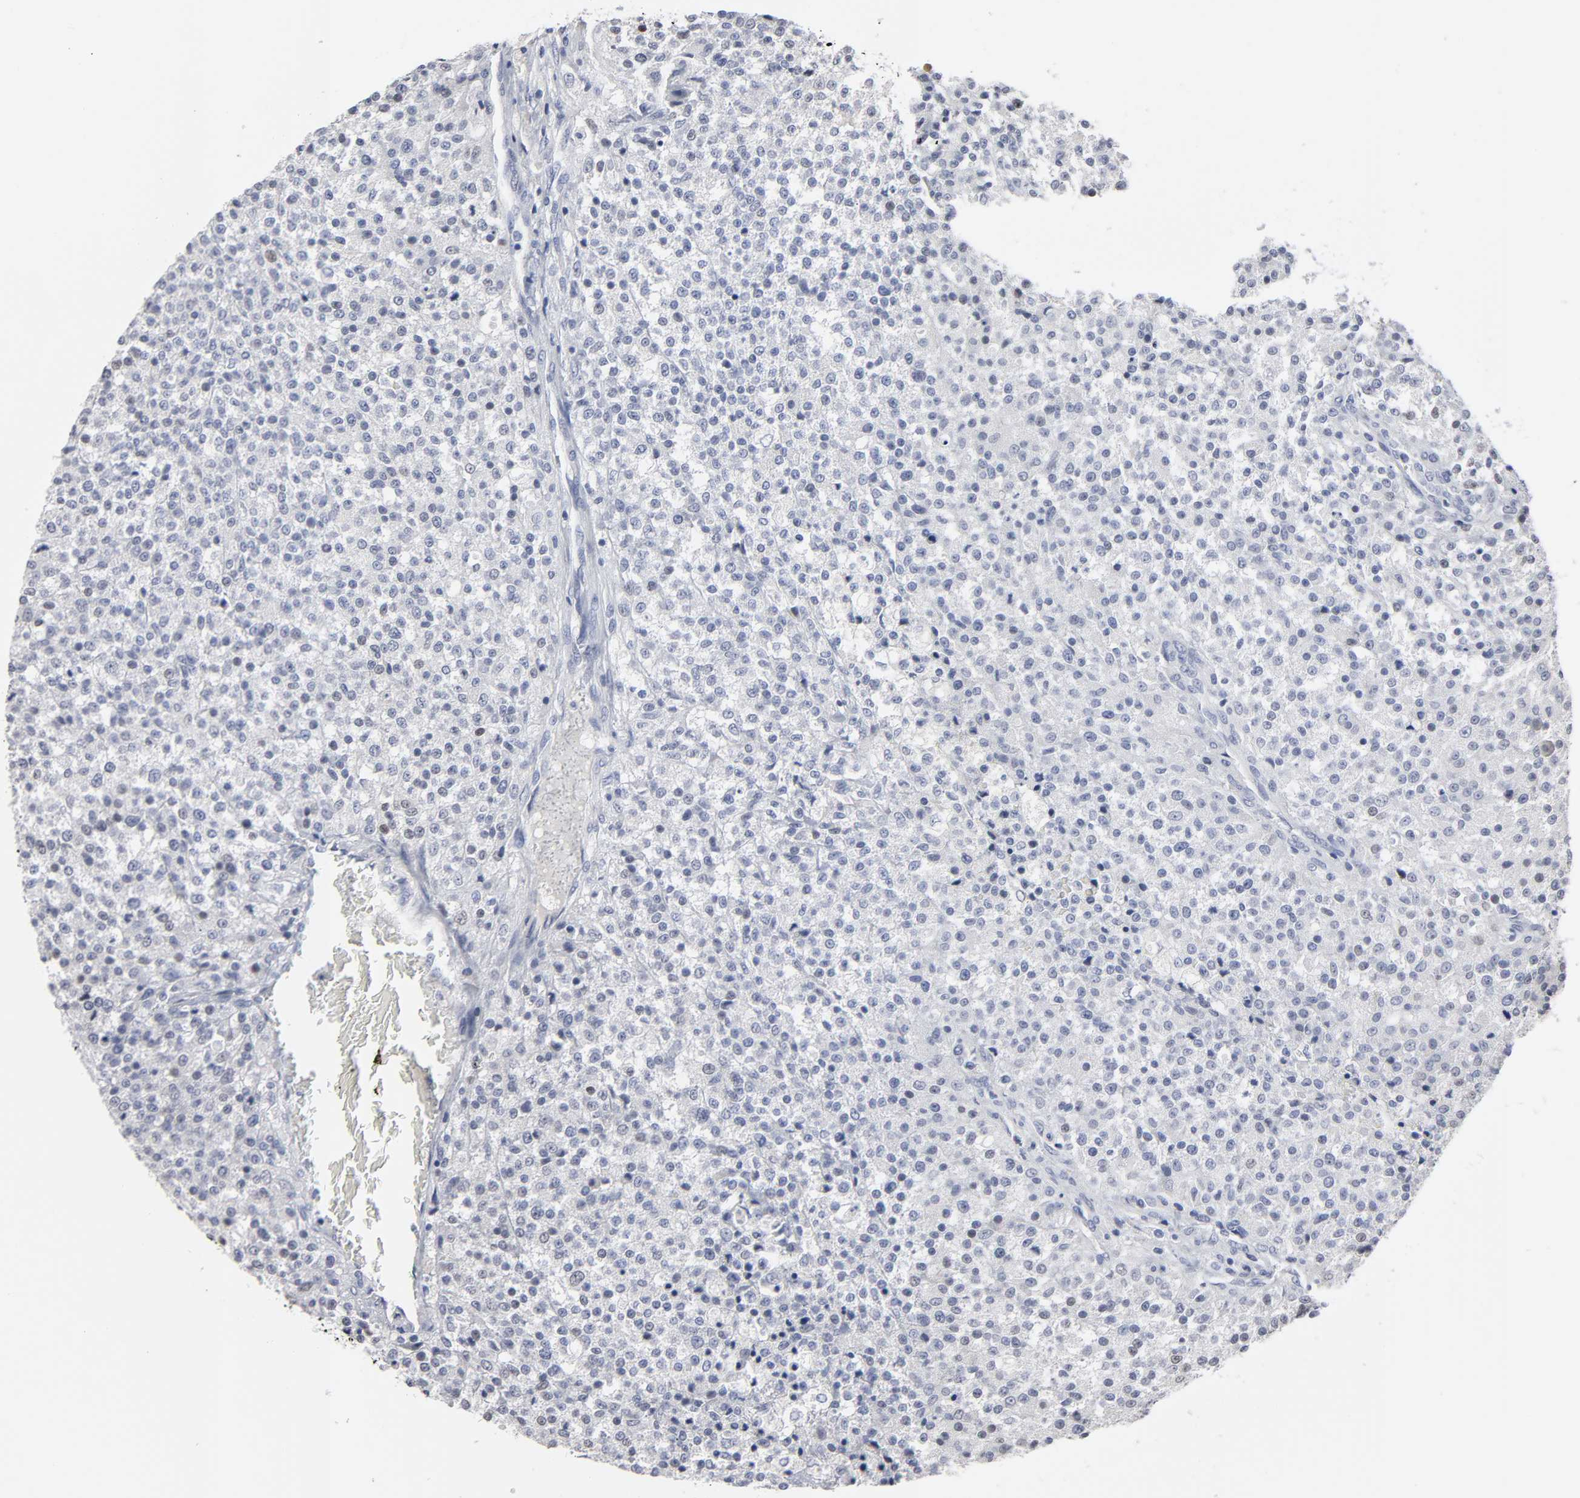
{"staining": {"intensity": "moderate", "quantity": "<25%", "location": "nuclear"}, "tissue": "testis cancer", "cell_type": "Tumor cells", "image_type": "cancer", "snomed": [{"axis": "morphology", "description": "Seminoma, NOS"}, {"axis": "topography", "description": "Testis"}], "caption": "High-magnification brightfield microscopy of testis seminoma stained with DAB (3,3'-diaminobenzidine) (brown) and counterstained with hematoxylin (blue). tumor cells exhibit moderate nuclear expression is identified in about<25% of cells. Using DAB (brown) and hematoxylin (blue) stains, captured at high magnification using brightfield microscopy.", "gene": "HNF4A", "patient": {"sex": "male", "age": 59}}